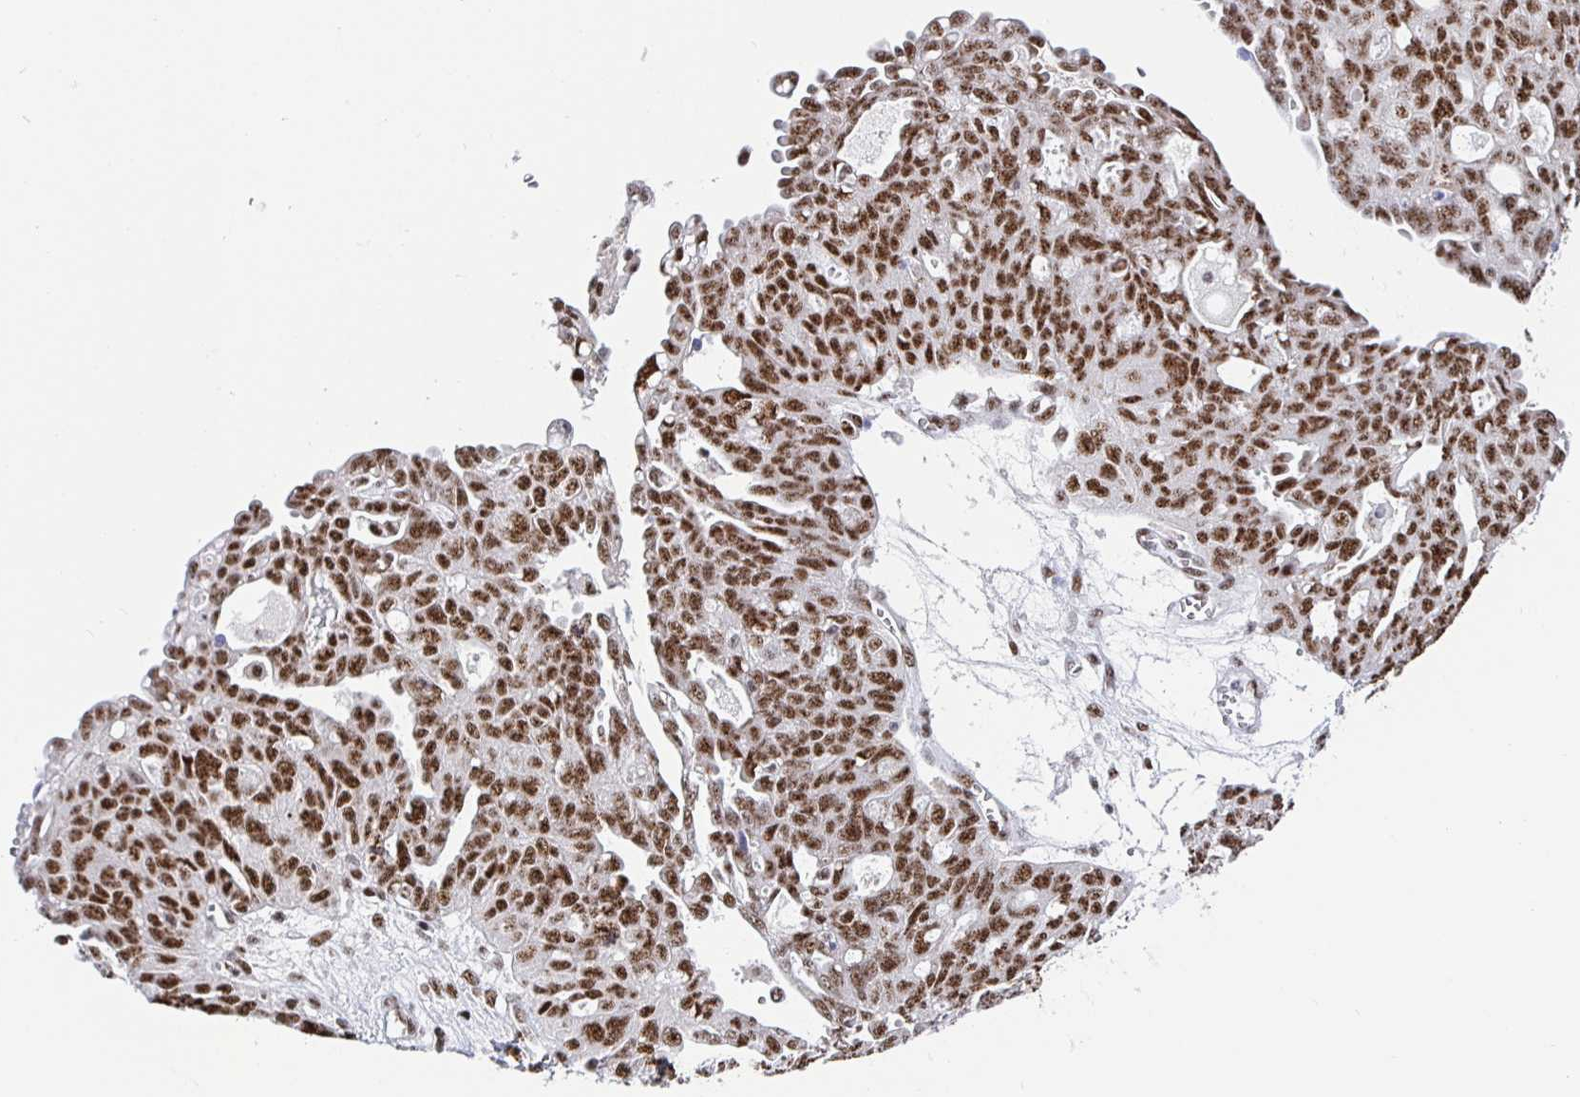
{"staining": {"intensity": "moderate", "quantity": ">75%", "location": "nuclear"}, "tissue": "ovarian cancer", "cell_type": "Tumor cells", "image_type": "cancer", "snomed": [{"axis": "morphology", "description": "Carcinoma, endometroid"}, {"axis": "topography", "description": "Ovary"}], "caption": "Immunohistochemistry (IHC) histopathology image of ovarian cancer (endometroid carcinoma) stained for a protein (brown), which displays medium levels of moderate nuclear staining in about >75% of tumor cells.", "gene": "SETD5", "patient": {"sex": "female", "age": 70}}